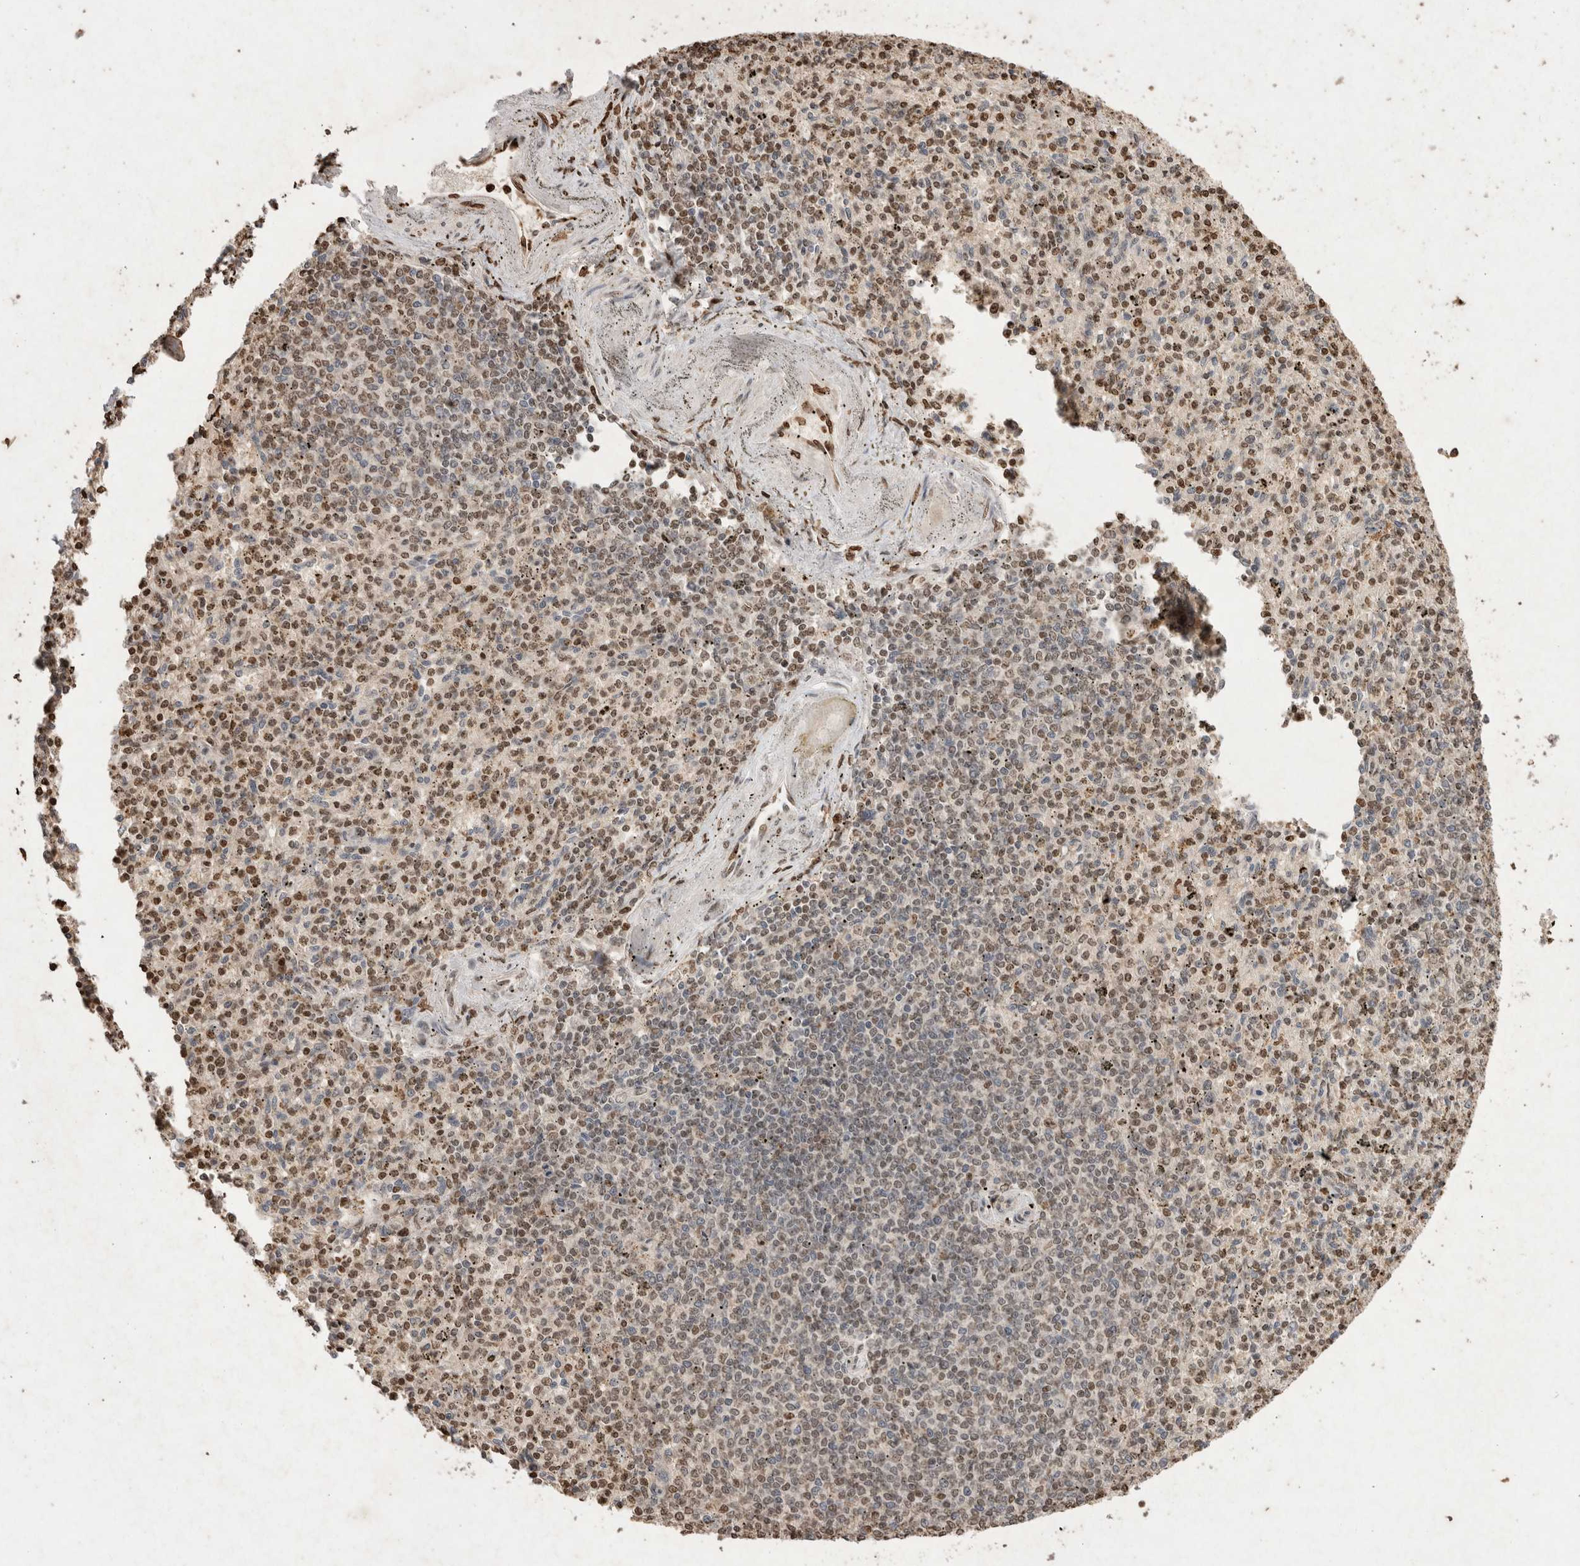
{"staining": {"intensity": "moderate", "quantity": "25%-75%", "location": "nuclear"}, "tissue": "spleen", "cell_type": "Cells in red pulp", "image_type": "normal", "snomed": [{"axis": "morphology", "description": "Normal tissue, NOS"}, {"axis": "topography", "description": "Spleen"}], "caption": "Spleen stained with immunohistochemistry reveals moderate nuclear expression in approximately 25%-75% of cells in red pulp. The staining was performed using DAB, with brown indicating positive protein expression. Nuclei are stained blue with hematoxylin.", "gene": "STK11", "patient": {"sex": "male", "age": 72}}